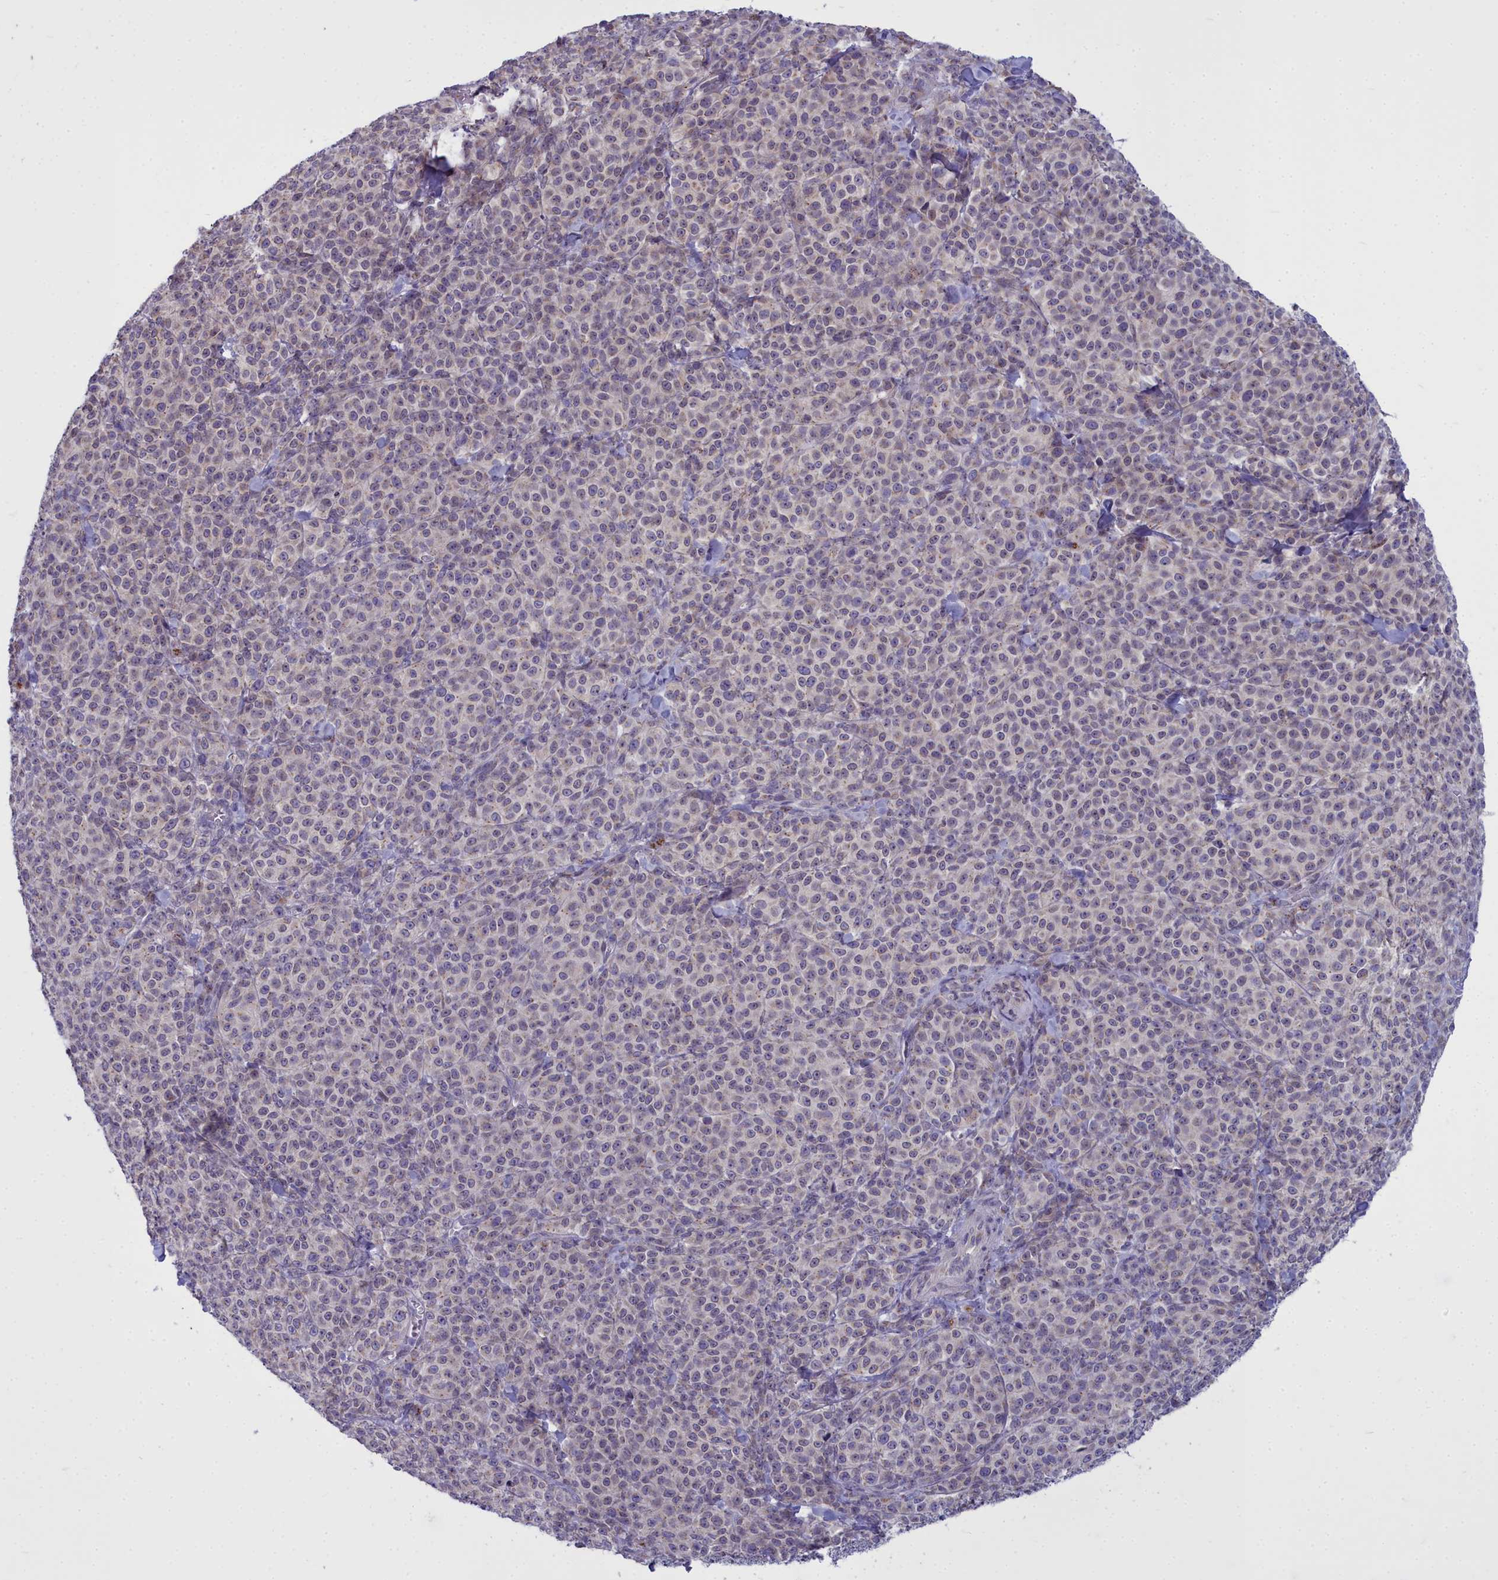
{"staining": {"intensity": "negative", "quantity": "none", "location": "none"}, "tissue": "melanoma", "cell_type": "Tumor cells", "image_type": "cancer", "snomed": [{"axis": "morphology", "description": "Normal tissue, NOS"}, {"axis": "morphology", "description": "Malignant melanoma, NOS"}, {"axis": "topography", "description": "Skin"}], "caption": "Human melanoma stained for a protein using immunohistochemistry (IHC) shows no expression in tumor cells.", "gene": "WDPCP", "patient": {"sex": "female", "age": 34}}